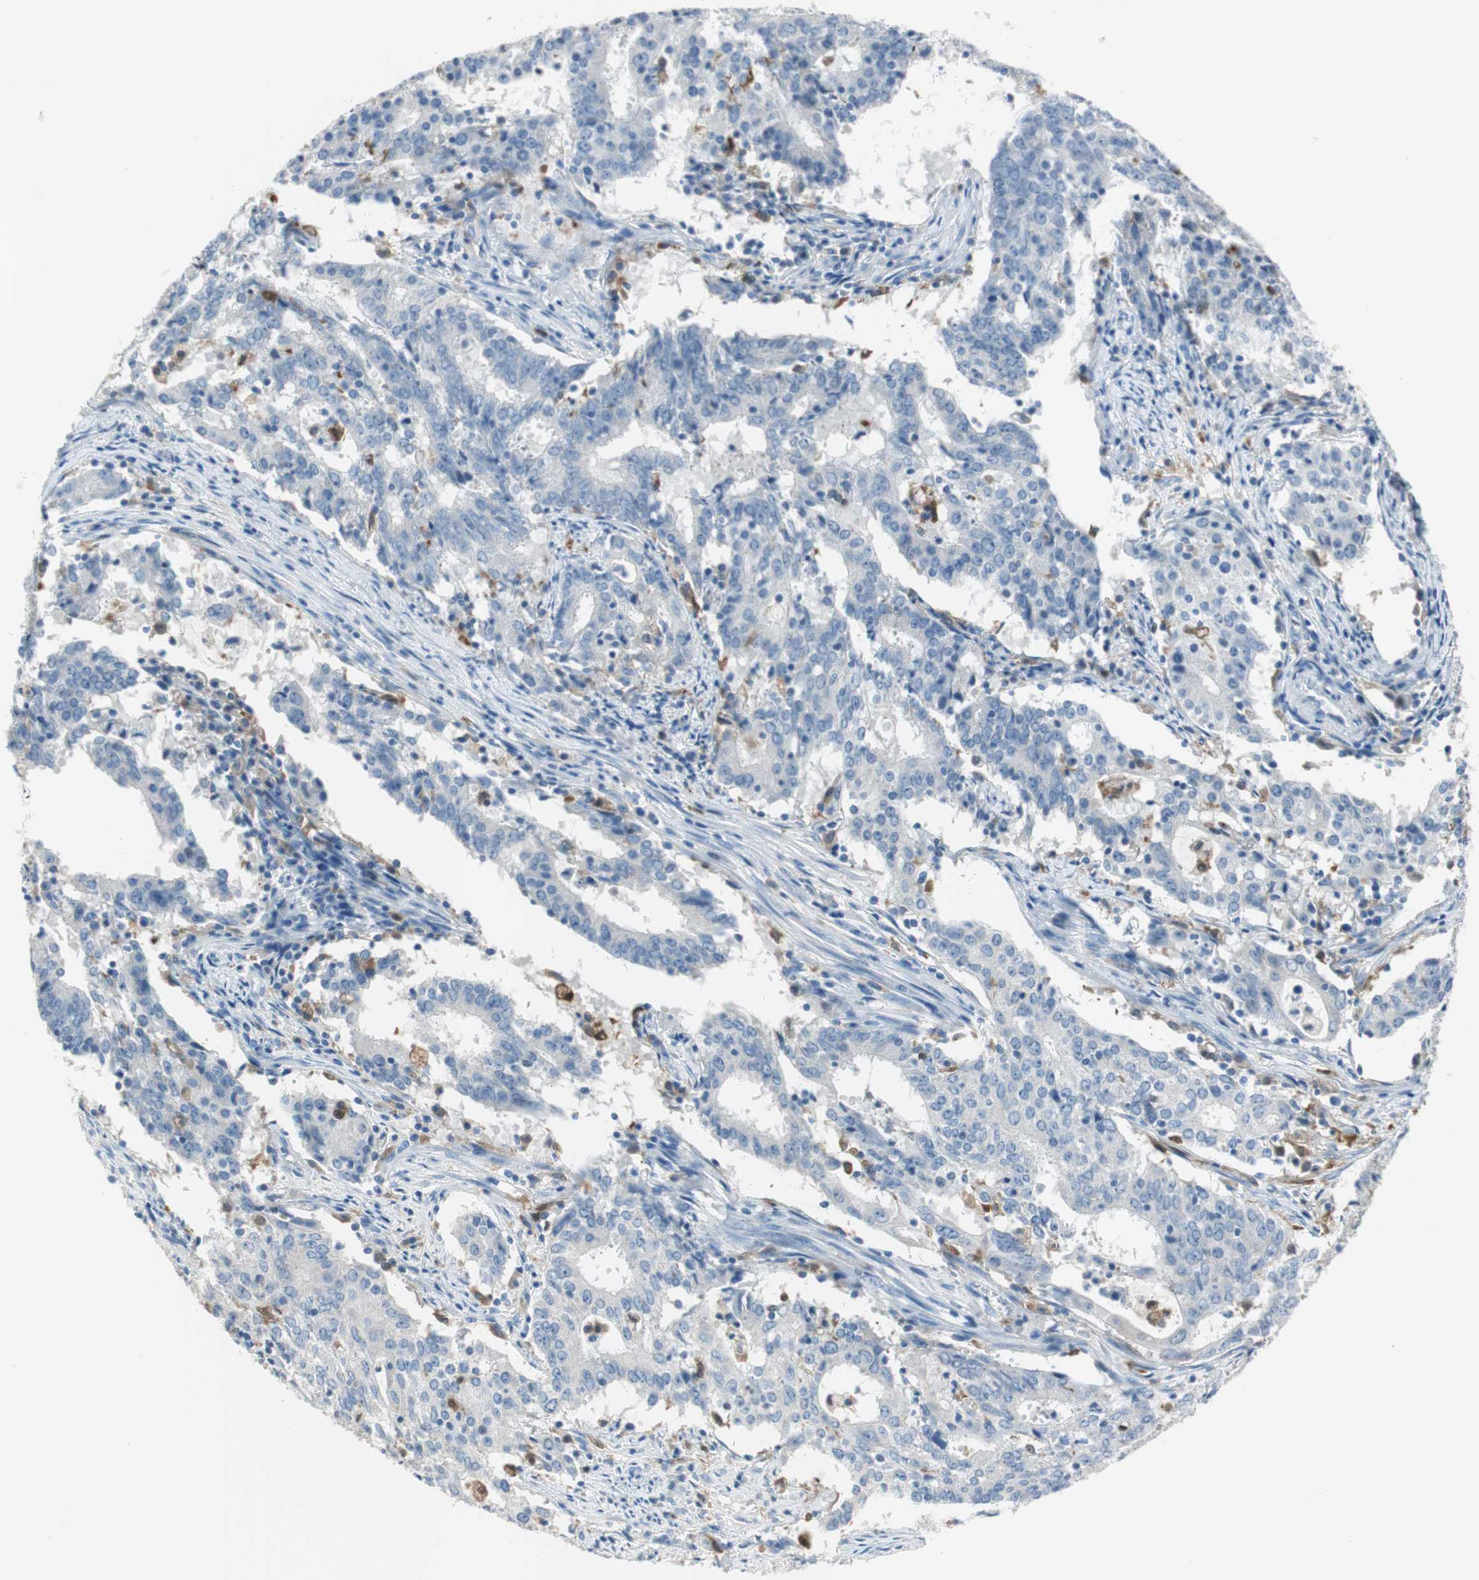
{"staining": {"intensity": "negative", "quantity": "none", "location": "none"}, "tissue": "cervical cancer", "cell_type": "Tumor cells", "image_type": "cancer", "snomed": [{"axis": "morphology", "description": "Adenocarcinoma, NOS"}, {"axis": "topography", "description": "Cervix"}], "caption": "High power microscopy photomicrograph of an immunohistochemistry micrograph of cervical cancer, revealing no significant expression in tumor cells.", "gene": "FBP1", "patient": {"sex": "female", "age": 44}}